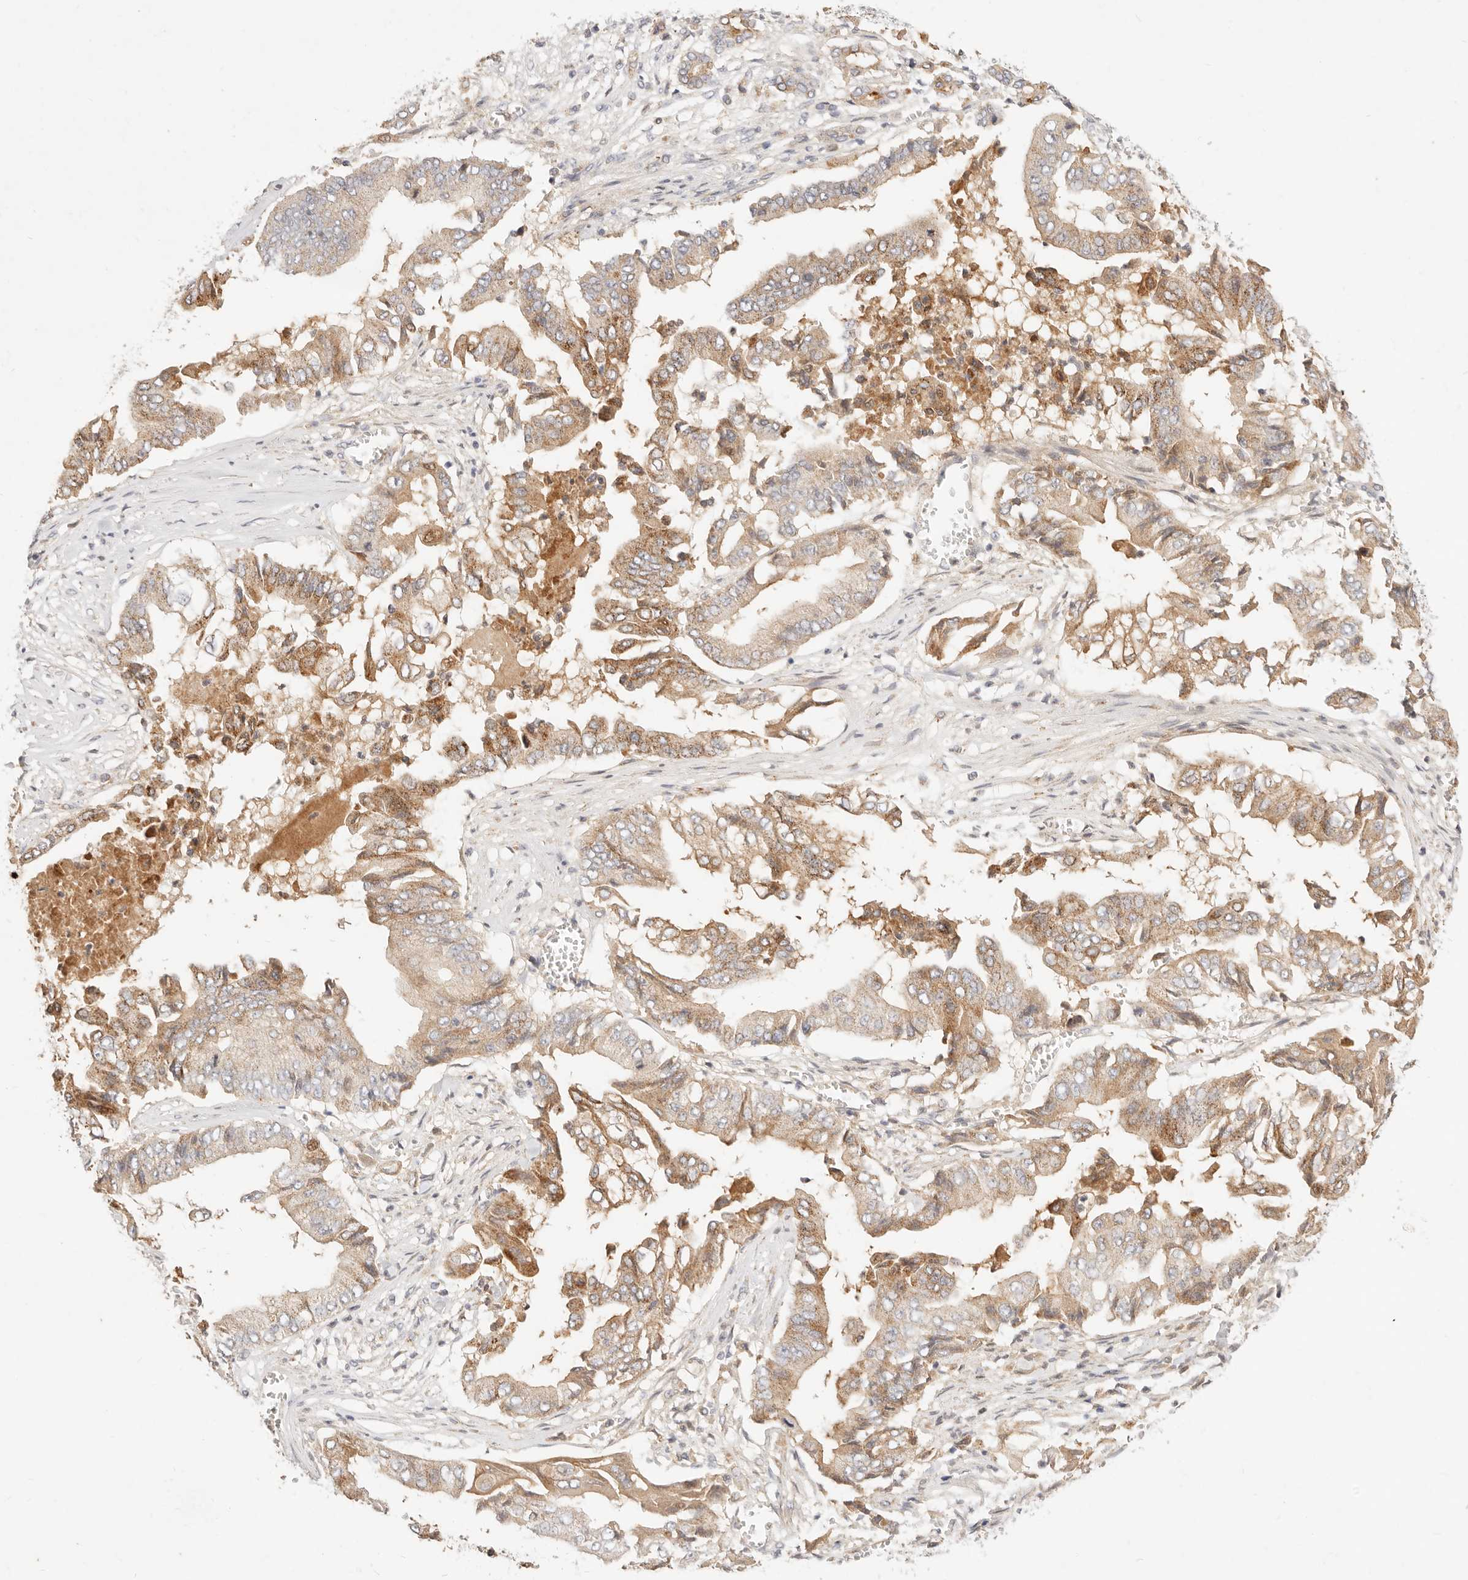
{"staining": {"intensity": "moderate", "quantity": "25%-75%", "location": "cytoplasmic/membranous"}, "tissue": "pancreatic cancer", "cell_type": "Tumor cells", "image_type": "cancer", "snomed": [{"axis": "morphology", "description": "Adenocarcinoma, NOS"}, {"axis": "topography", "description": "Pancreas"}], "caption": "The image exhibits staining of pancreatic cancer, revealing moderate cytoplasmic/membranous protein staining (brown color) within tumor cells. (DAB (3,3'-diaminobenzidine) IHC, brown staining for protein, blue staining for nuclei).", "gene": "ACOX1", "patient": {"sex": "female", "age": 77}}